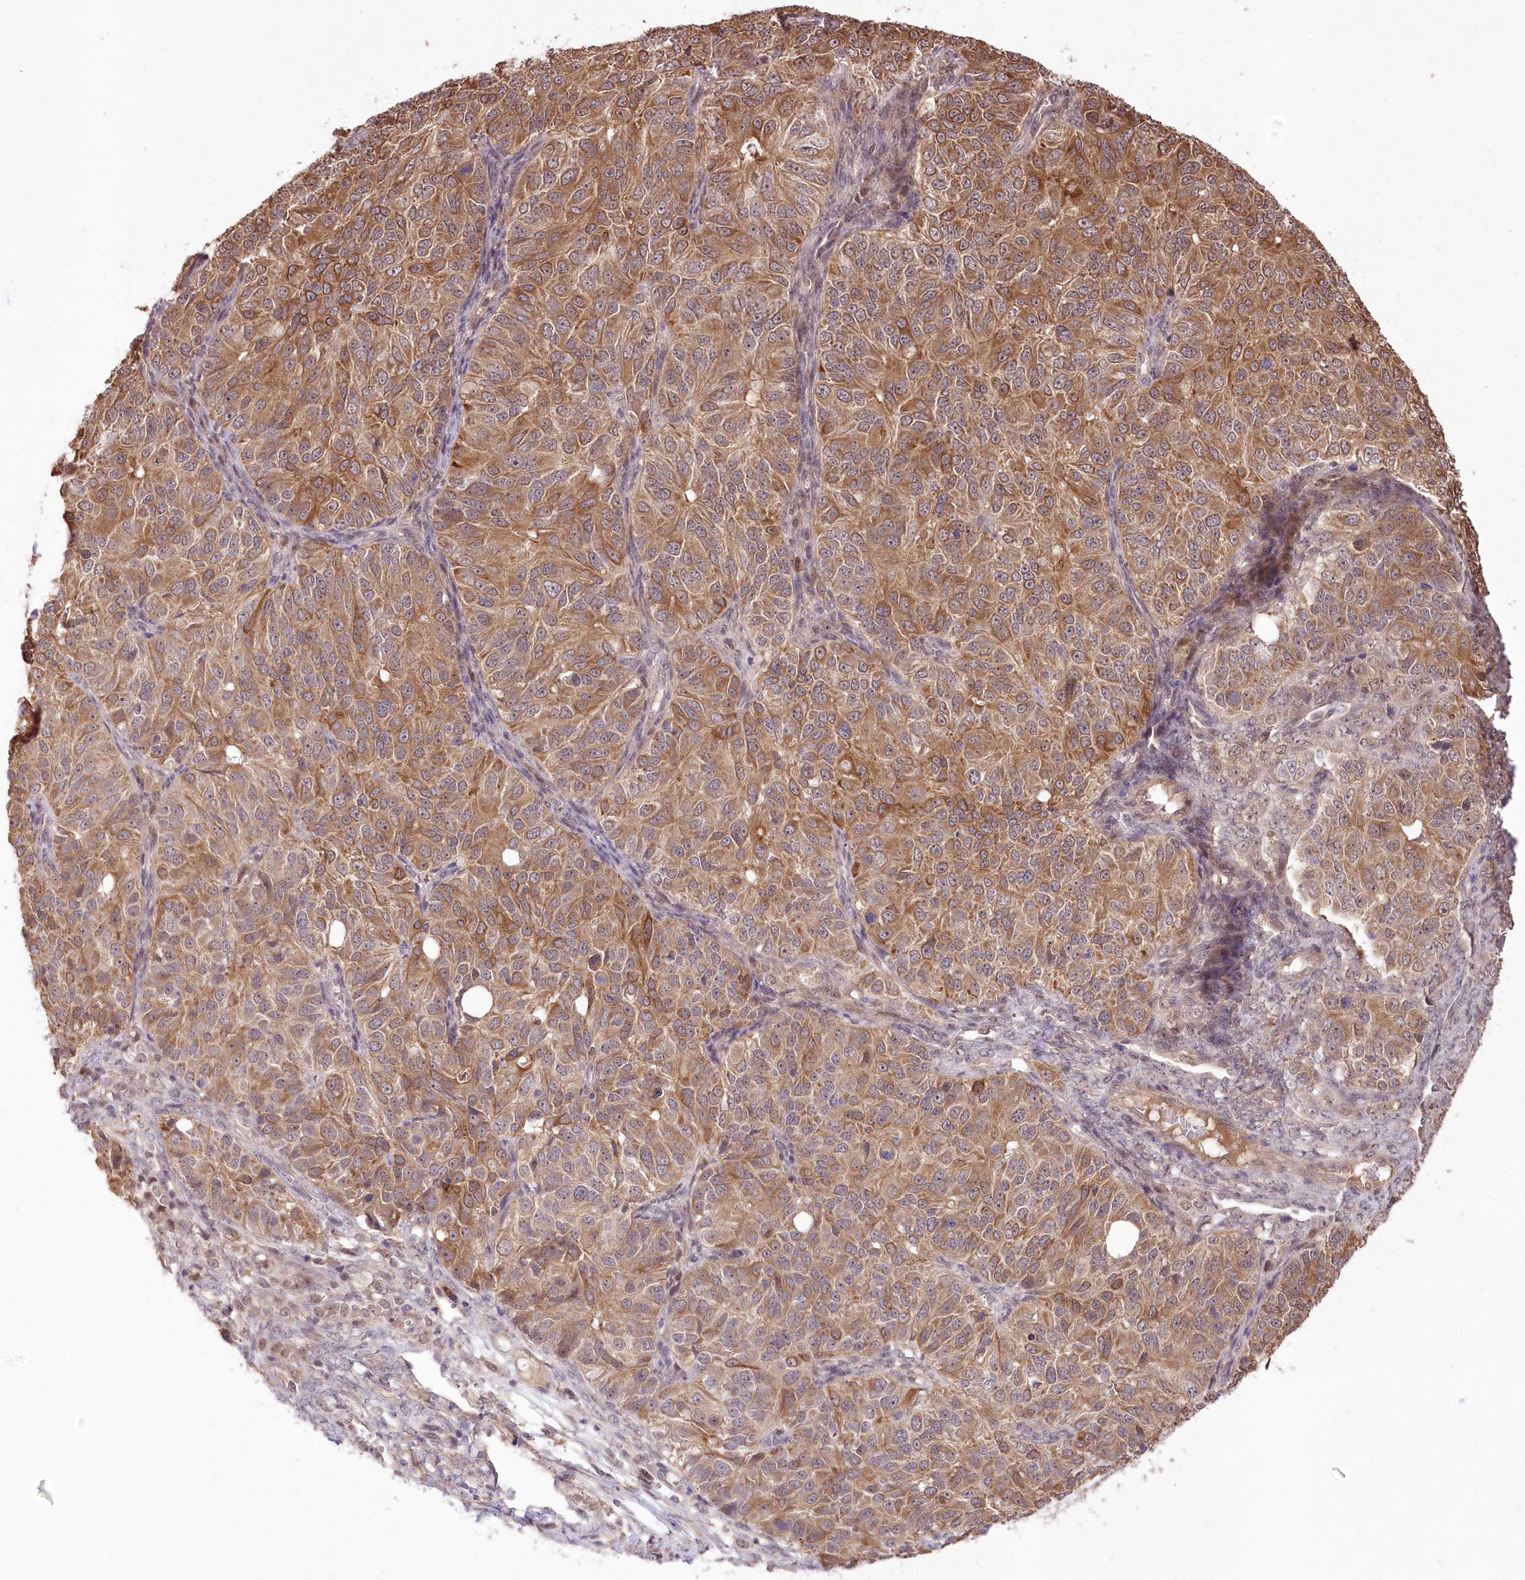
{"staining": {"intensity": "moderate", "quantity": ">75%", "location": "cytoplasmic/membranous"}, "tissue": "ovarian cancer", "cell_type": "Tumor cells", "image_type": "cancer", "snomed": [{"axis": "morphology", "description": "Carcinoma, endometroid"}, {"axis": "topography", "description": "Ovary"}], "caption": "An IHC histopathology image of neoplastic tissue is shown. Protein staining in brown highlights moderate cytoplasmic/membranous positivity in ovarian cancer (endometroid carcinoma) within tumor cells. The staining is performed using DAB (3,3'-diaminobenzidine) brown chromogen to label protein expression. The nuclei are counter-stained blue using hematoxylin.", "gene": "HELT", "patient": {"sex": "female", "age": 51}}